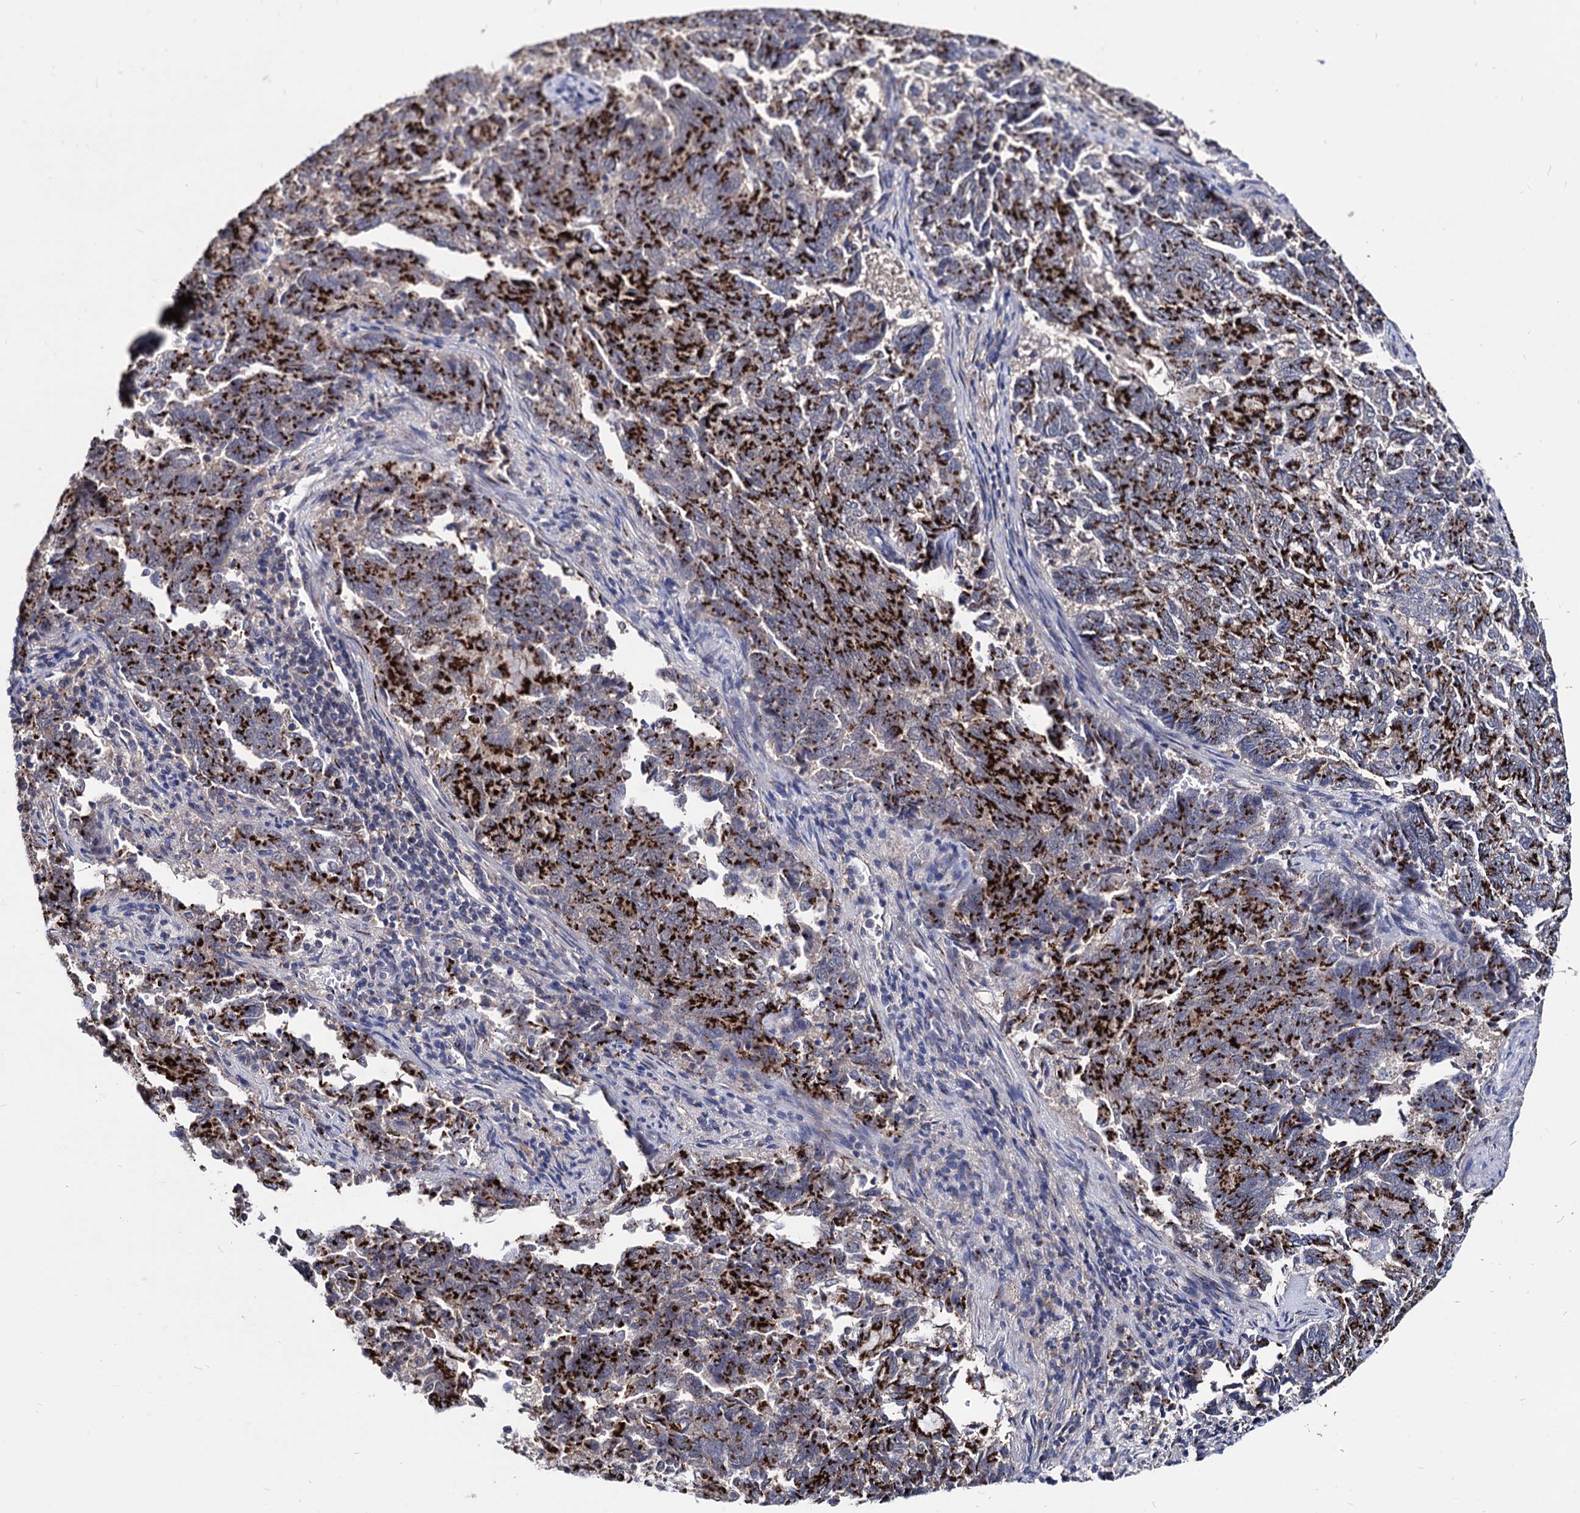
{"staining": {"intensity": "strong", "quantity": ">75%", "location": "cytoplasmic/membranous"}, "tissue": "endometrial cancer", "cell_type": "Tumor cells", "image_type": "cancer", "snomed": [{"axis": "morphology", "description": "Adenocarcinoma, NOS"}, {"axis": "topography", "description": "Endometrium"}], "caption": "Immunohistochemistry (IHC) image of human adenocarcinoma (endometrial) stained for a protein (brown), which shows high levels of strong cytoplasmic/membranous positivity in about >75% of tumor cells.", "gene": "ESD", "patient": {"sex": "female", "age": 80}}